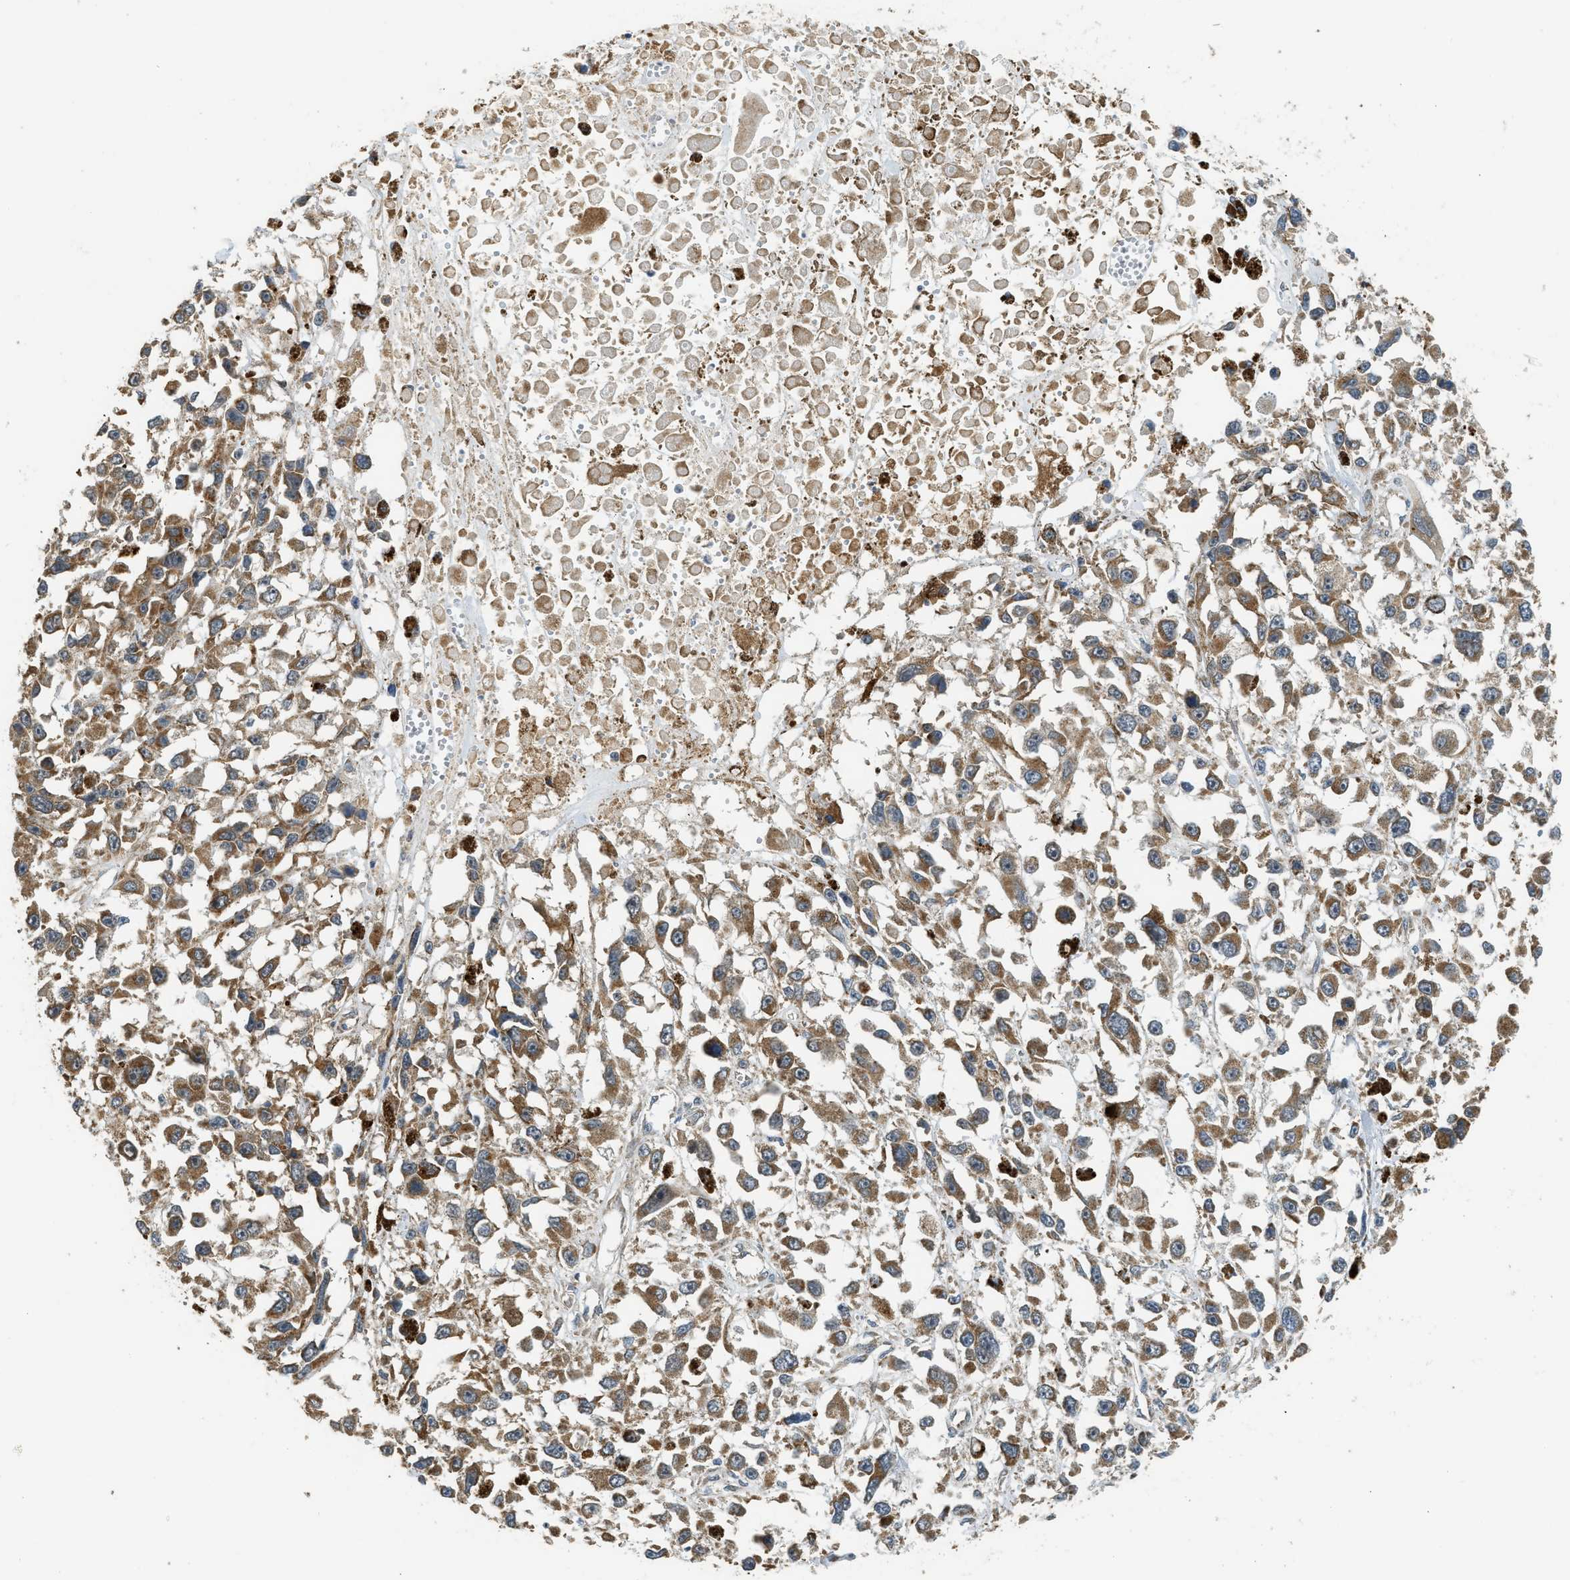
{"staining": {"intensity": "moderate", "quantity": ">75%", "location": "cytoplasmic/membranous"}, "tissue": "melanoma", "cell_type": "Tumor cells", "image_type": "cancer", "snomed": [{"axis": "morphology", "description": "Malignant melanoma, Metastatic site"}, {"axis": "topography", "description": "Lymph node"}], "caption": "The photomicrograph demonstrates staining of melanoma, revealing moderate cytoplasmic/membranous protein staining (brown color) within tumor cells.", "gene": "STARD3", "patient": {"sex": "male", "age": 59}}